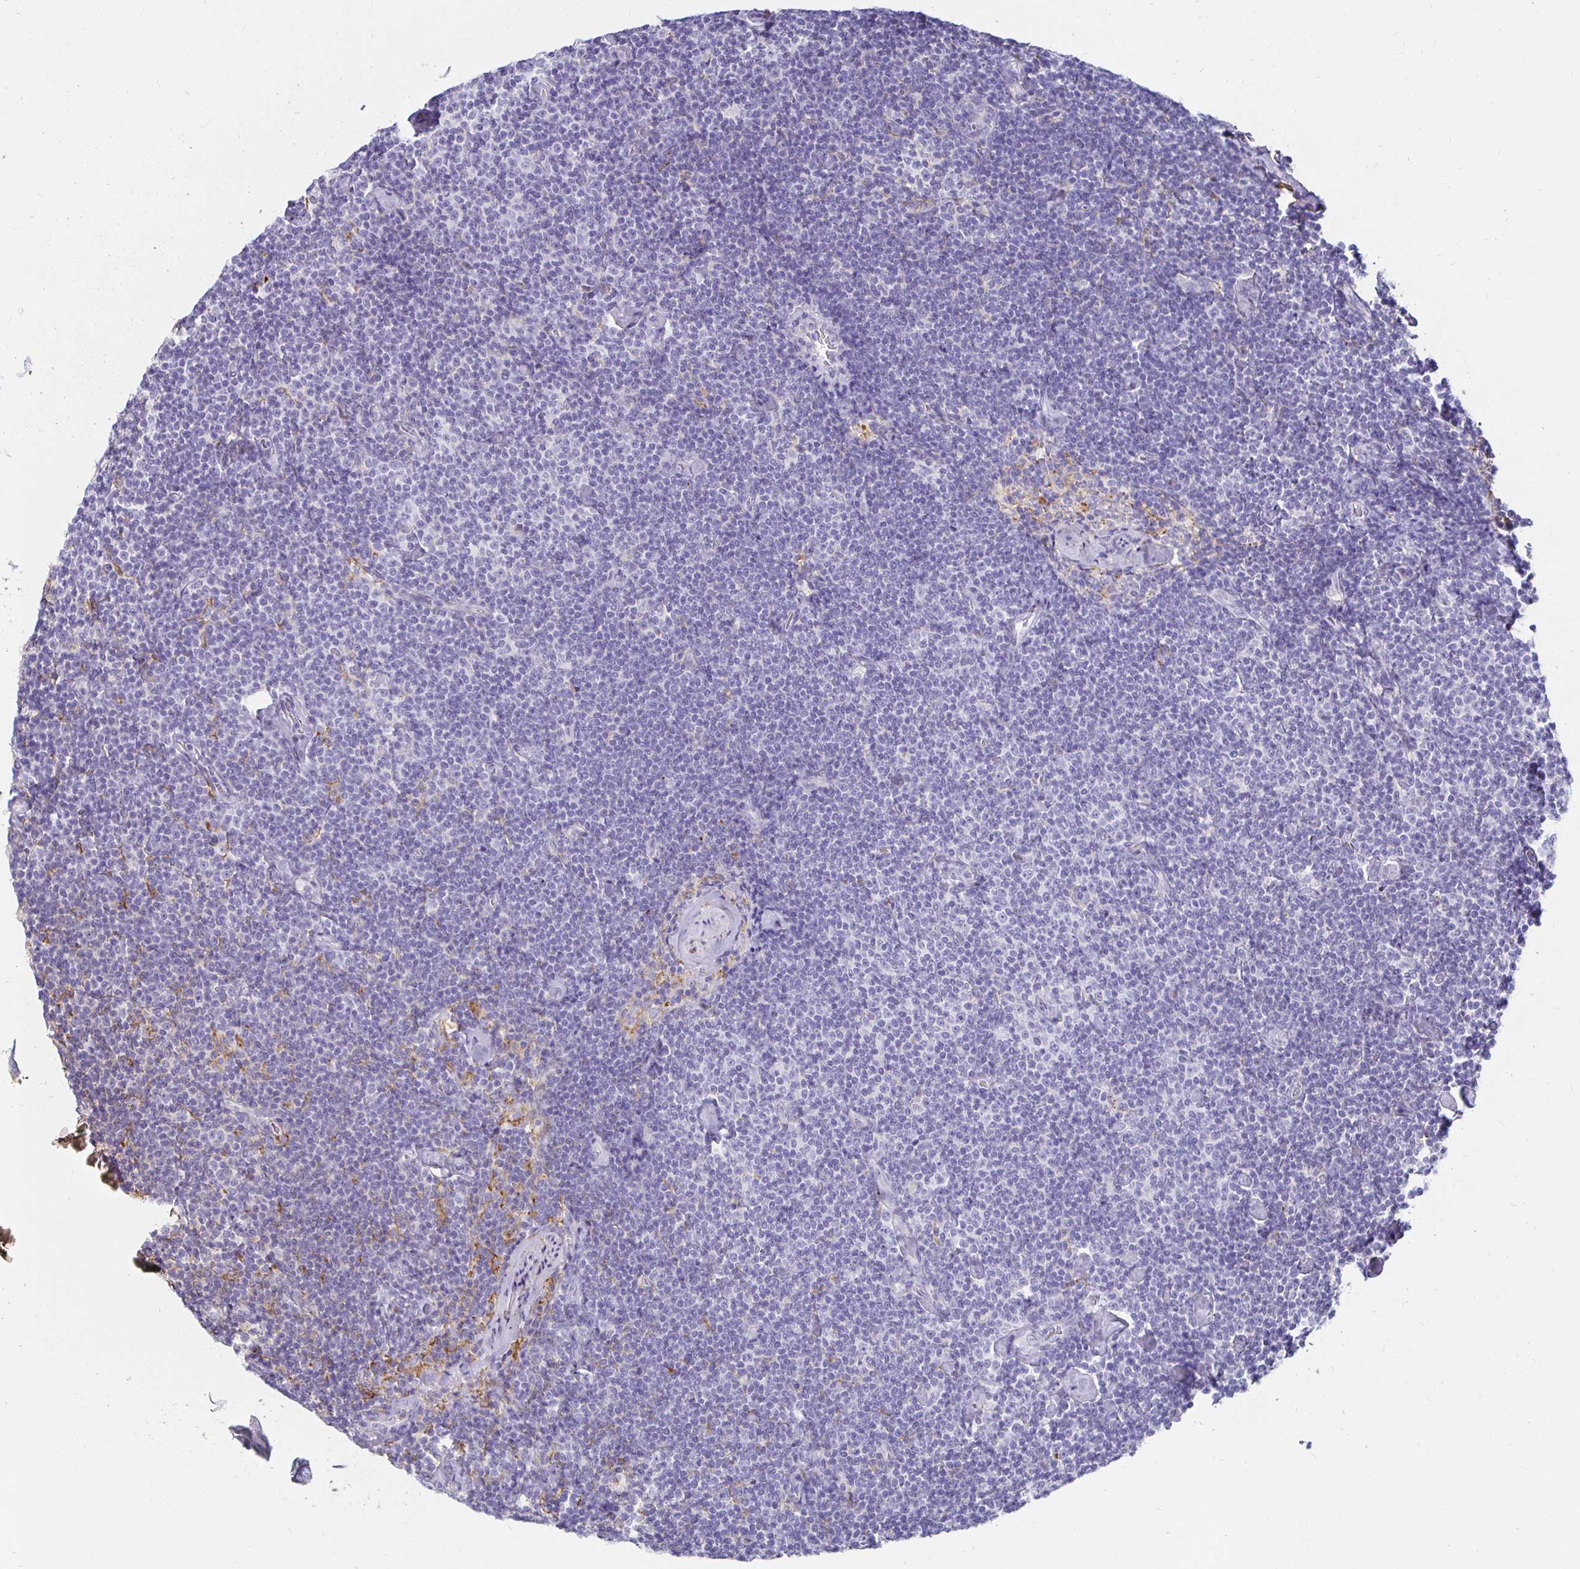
{"staining": {"intensity": "negative", "quantity": "none", "location": "none"}, "tissue": "lymphoma", "cell_type": "Tumor cells", "image_type": "cancer", "snomed": [{"axis": "morphology", "description": "Malignant lymphoma, non-Hodgkin's type, Low grade"}, {"axis": "topography", "description": "Lymph node"}], "caption": "Protein analysis of low-grade malignant lymphoma, non-Hodgkin's type exhibits no significant positivity in tumor cells.", "gene": "TAS1R3", "patient": {"sex": "male", "age": 81}}